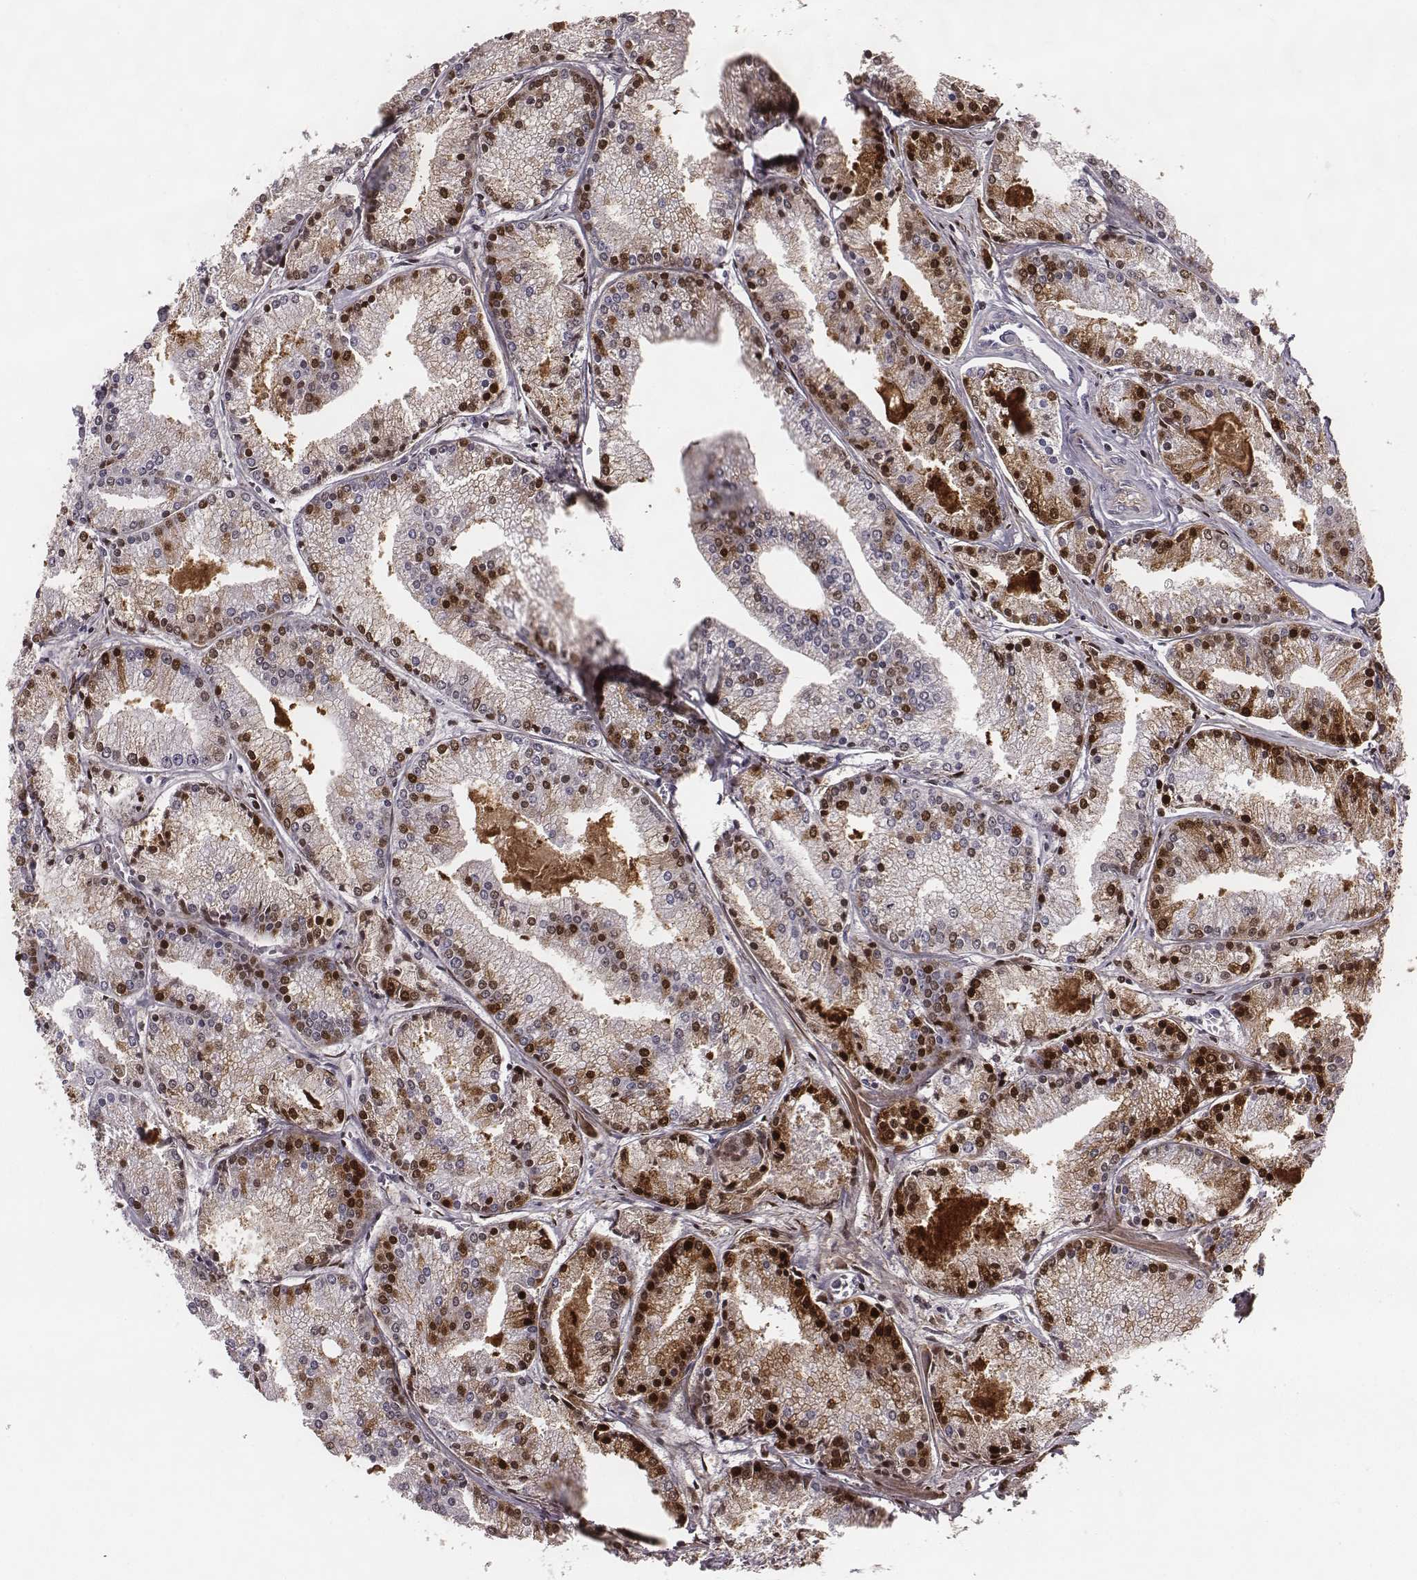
{"staining": {"intensity": "strong", "quantity": "25%-75%", "location": "nuclear"}, "tissue": "prostate cancer", "cell_type": "Tumor cells", "image_type": "cancer", "snomed": [{"axis": "morphology", "description": "Adenocarcinoma, NOS"}, {"axis": "topography", "description": "Prostate"}], "caption": "Adenocarcinoma (prostate) stained with immunohistochemistry exhibits strong nuclear expression in about 25%-75% of tumor cells.", "gene": "NDC1", "patient": {"sex": "male", "age": 72}}